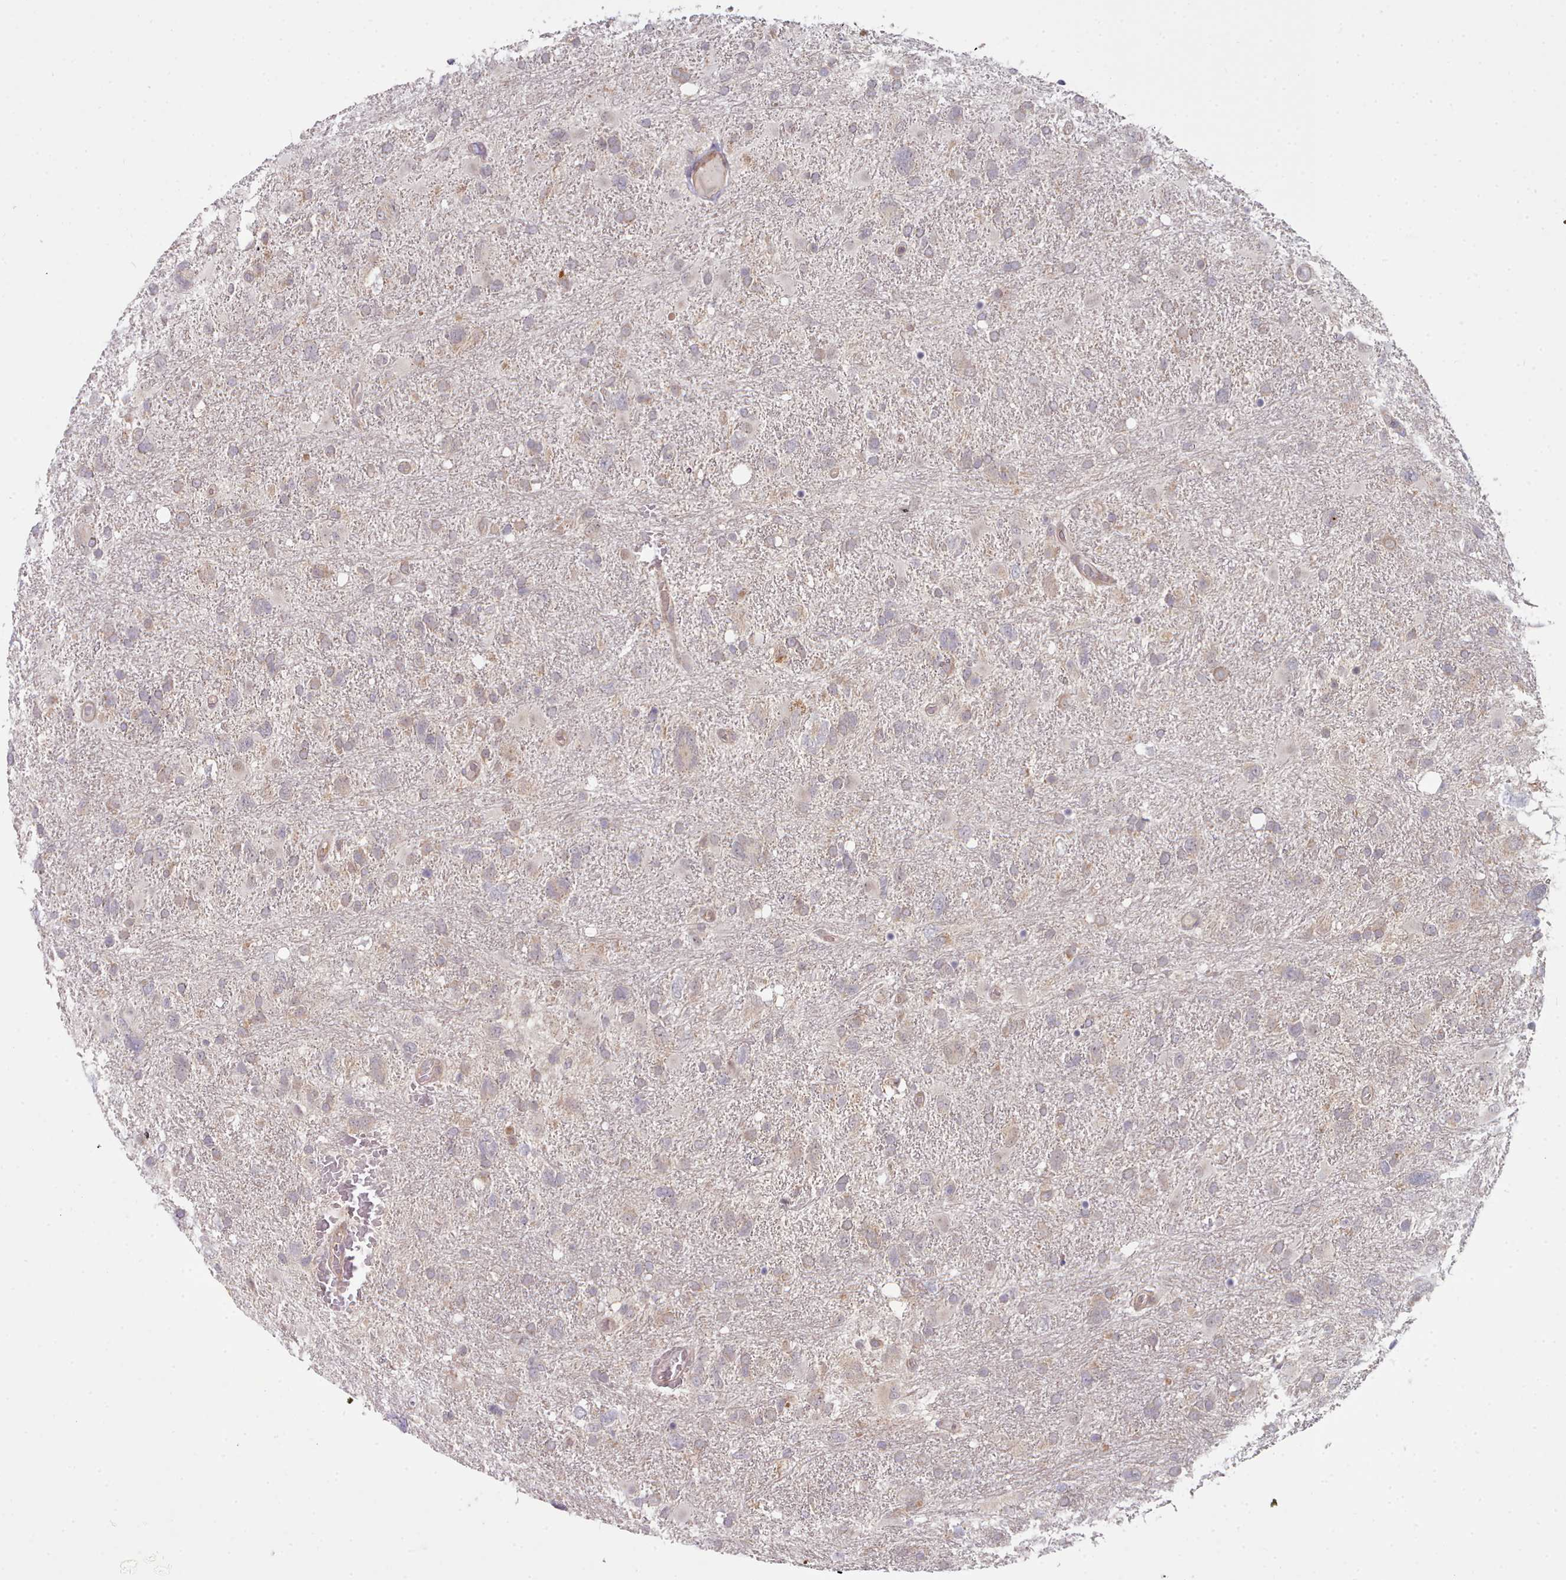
{"staining": {"intensity": "weak", "quantity": ">75%", "location": "cytoplasmic/membranous"}, "tissue": "glioma", "cell_type": "Tumor cells", "image_type": "cancer", "snomed": [{"axis": "morphology", "description": "Glioma, malignant, High grade"}, {"axis": "topography", "description": "Brain"}], "caption": "Glioma stained for a protein (brown) demonstrates weak cytoplasmic/membranous positive positivity in about >75% of tumor cells.", "gene": "TRIM26", "patient": {"sex": "male", "age": 61}}